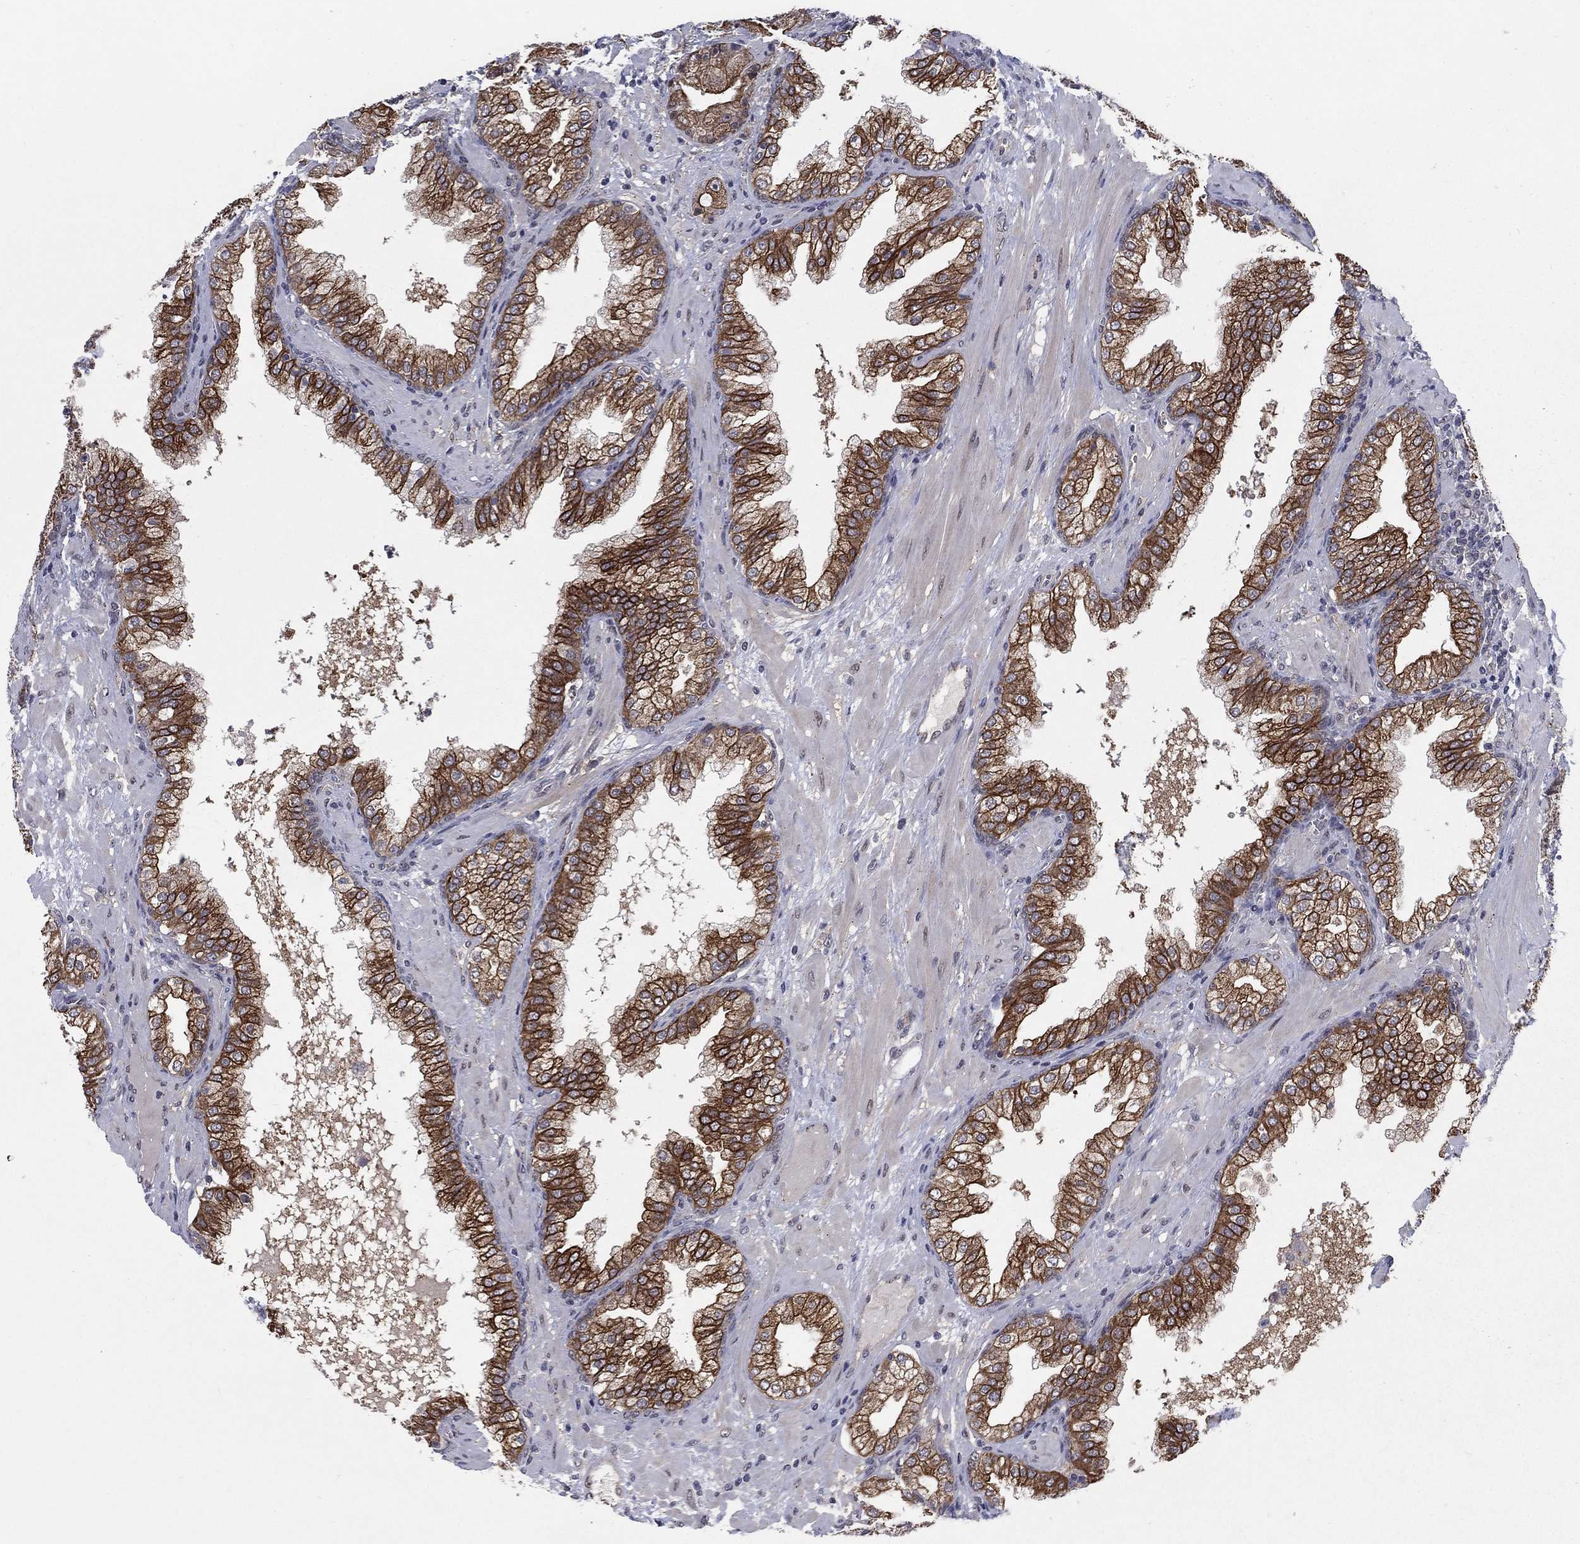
{"staining": {"intensity": "strong", "quantity": "25%-75%", "location": "cytoplasmic/membranous"}, "tissue": "prostate cancer", "cell_type": "Tumor cells", "image_type": "cancer", "snomed": [{"axis": "morphology", "description": "Adenocarcinoma, Low grade"}, {"axis": "topography", "description": "Prostate"}], "caption": "Immunohistochemical staining of human adenocarcinoma (low-grade) (prostate) displays high levels of strong cytoplasmic/membranous expression in about 25%-75% of tumor cells.", "gene": "SH3RF1", "patient": {"sex": "male", "age": 62}}